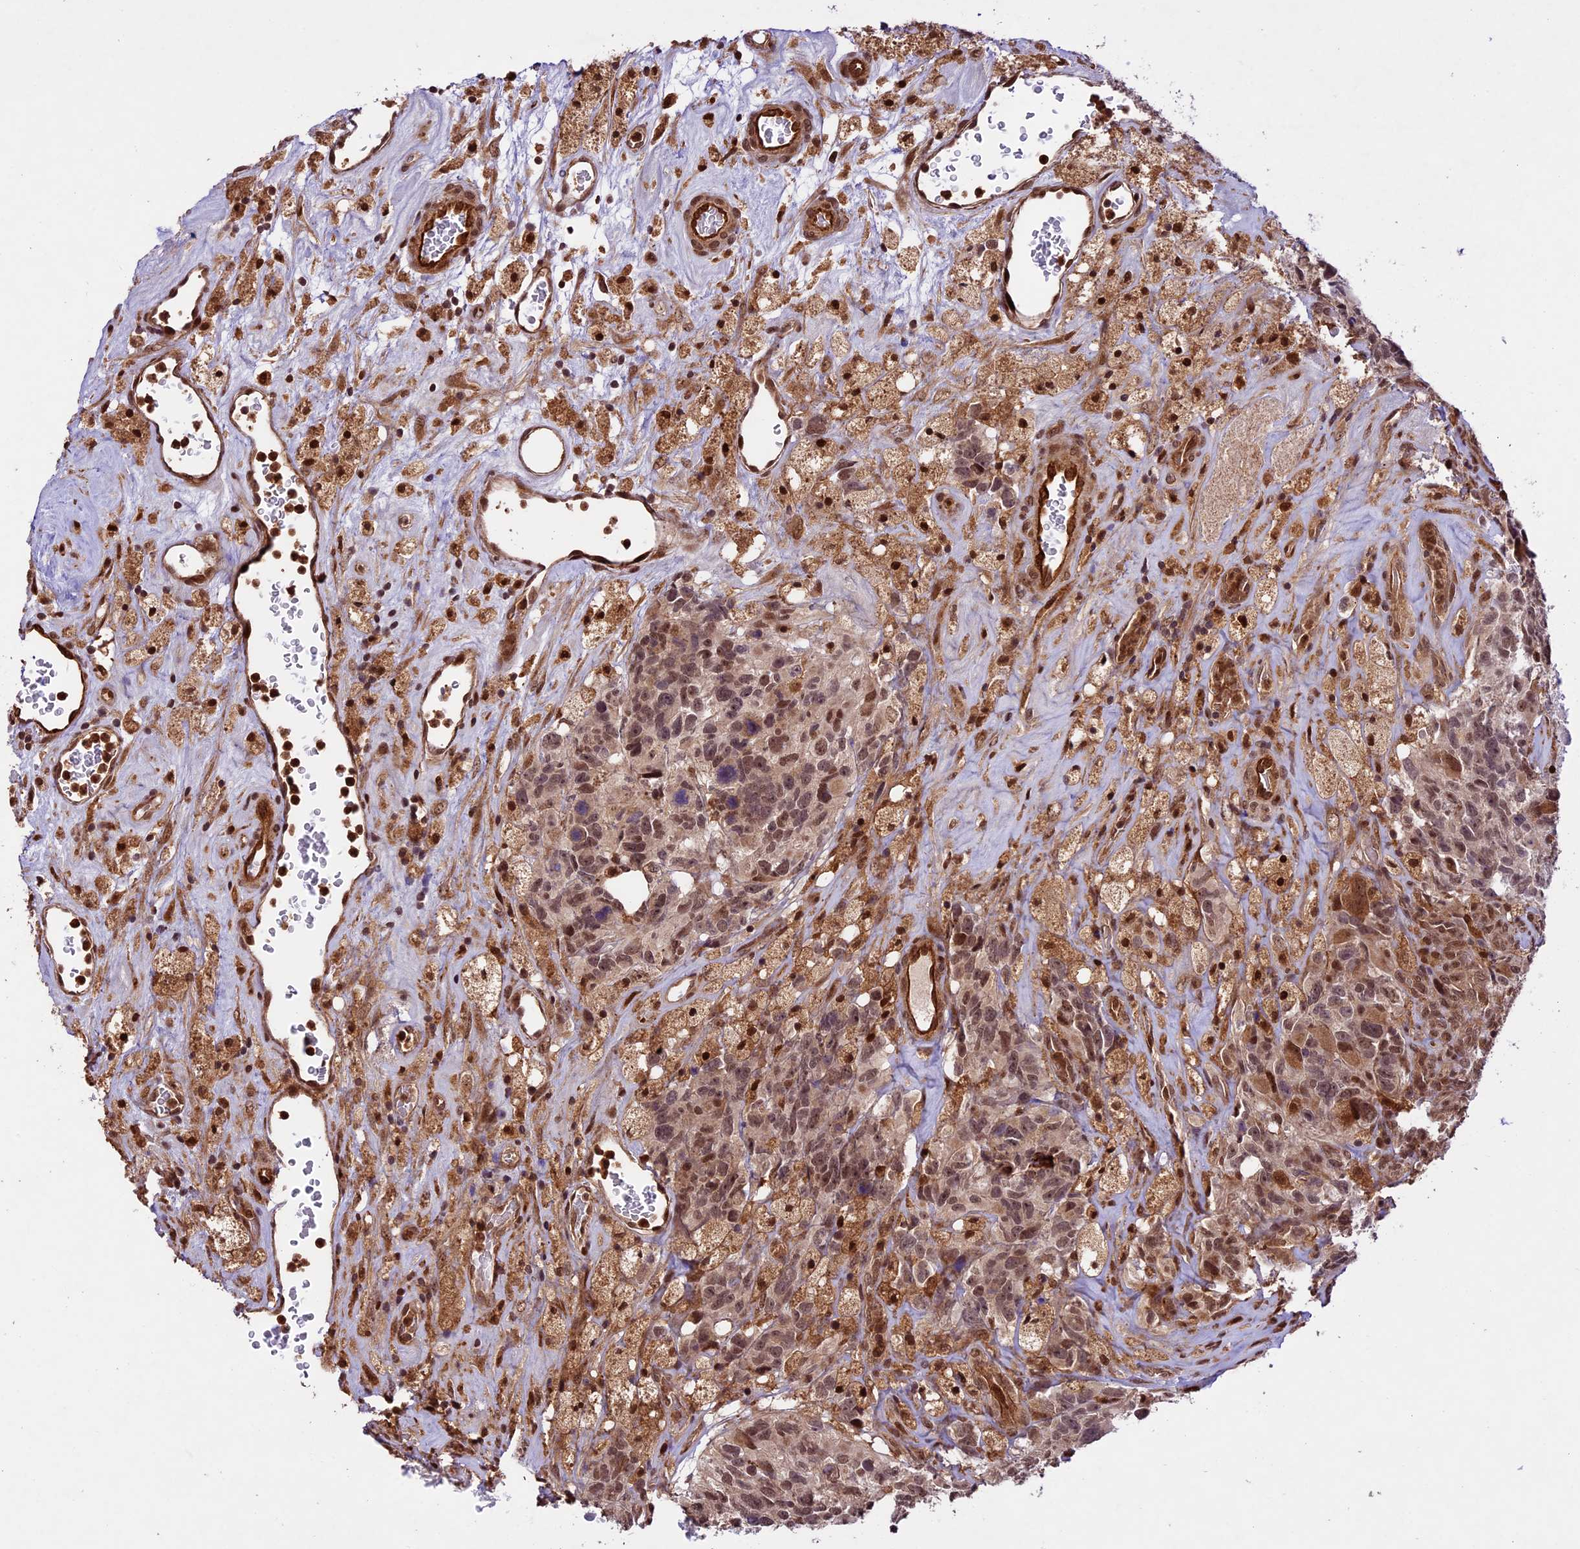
{"staining": {"intensity": "moderate", "quantity": ">75%", "location": "nuclear"}, "tissue": "glioma", "cell_type": "Tumor cells", "image_type": "cancer", "snomed": [{"axis": "morphology", "description": "Glioma, malignant, High grade"}, {"axis": "topography", "description": "Brain"}], "caption": "Immunohistochemical staining of glioma exhibits medium levels of moderate nuclear positivity in approximately >75% of tumor cells. (Brightfield microscopy of DAB IHC at high magnification).", "gene": "DHX38", "patient": {"sex": "male", "age": 76}}